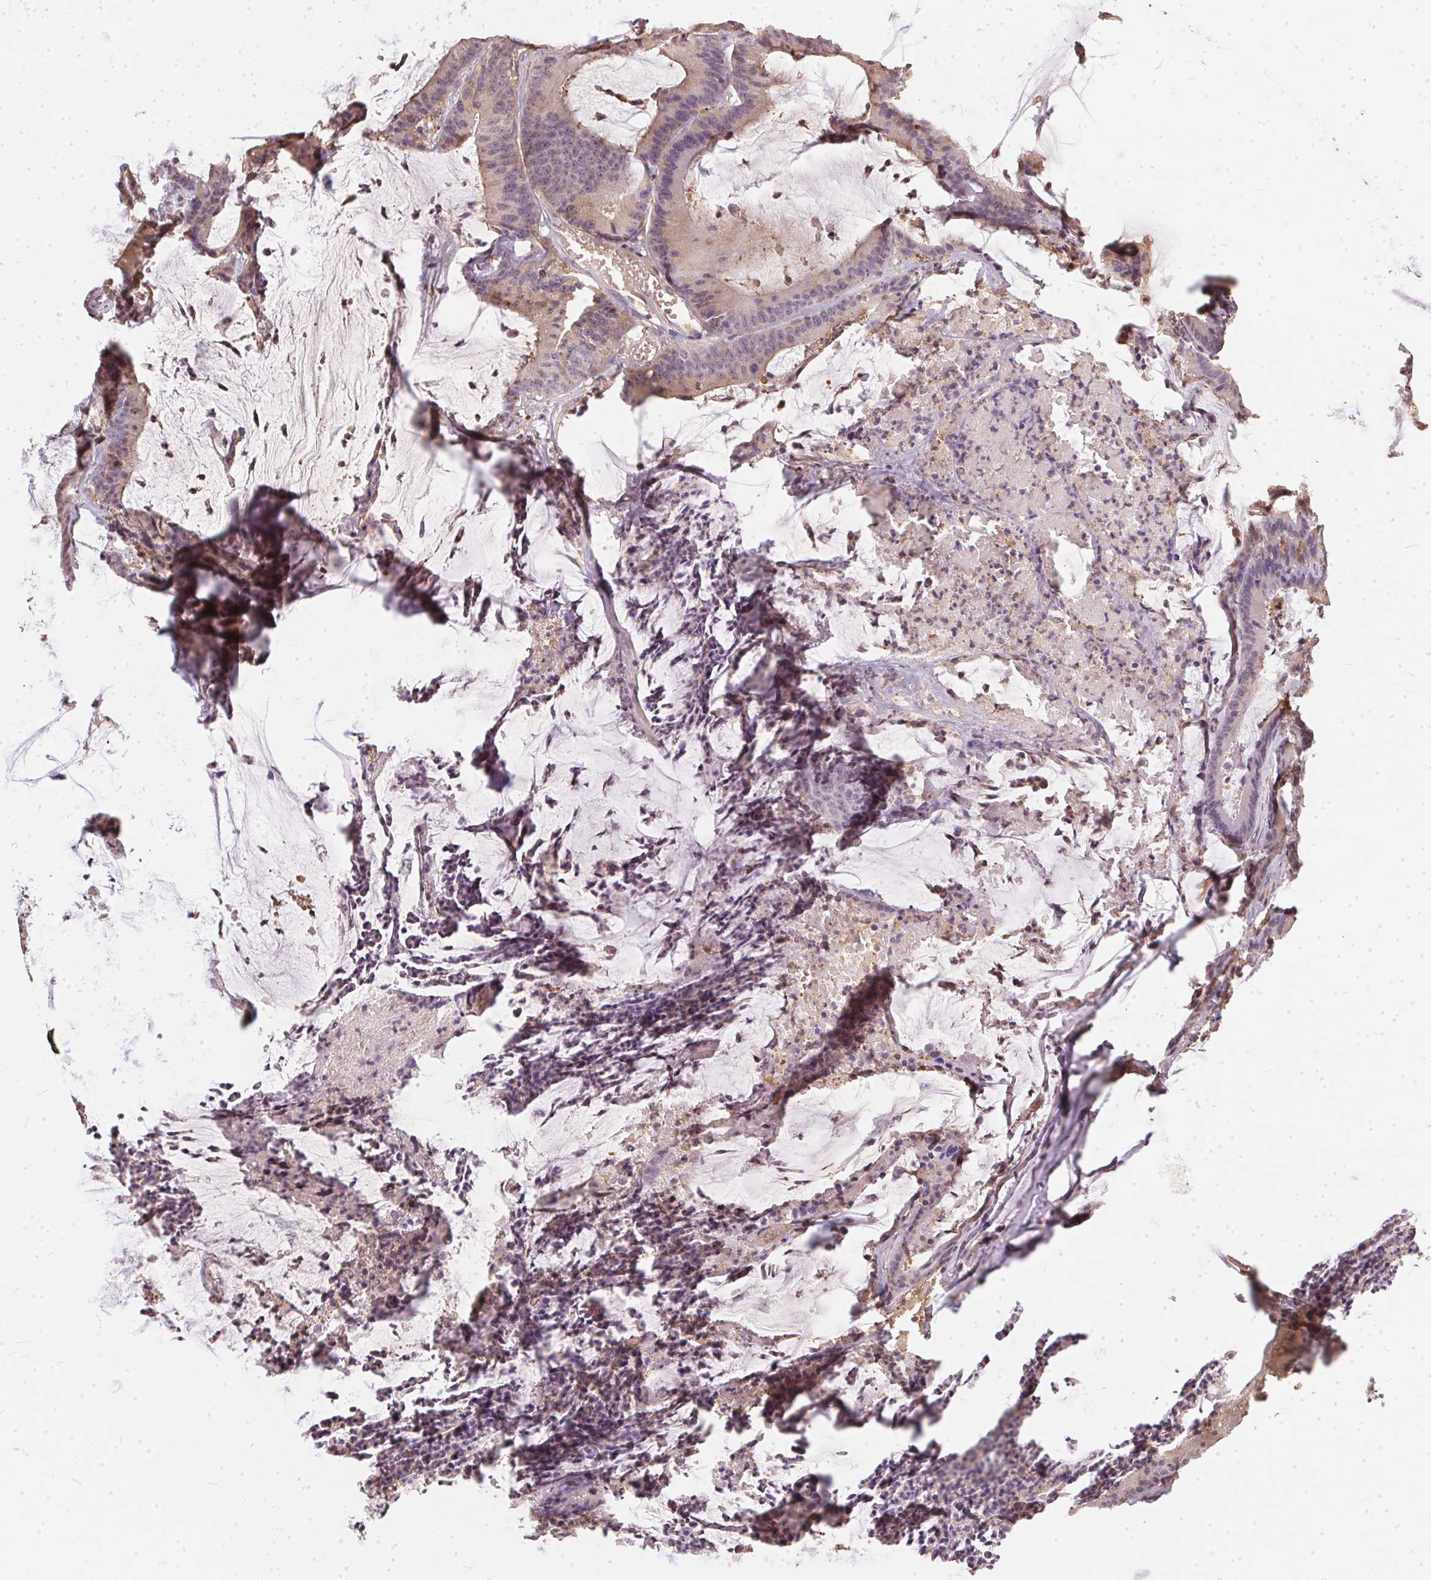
{"staining": {"intensity": "weak", "quantity": "<25%", "location": "cytoplasmic/membranous"}, "tissue": "colorectal cancer", "cell_type": "Tumor cells", "image_type": "cancer", "snomed": [{"axis": "morphology", "description": "Adenocarcinoma, NOS"}, {"axis": "topography", "description": "Colon"}], "caption": "Human colorectal cancer stained for a protein using immunohistochemistry demonstrates no expression in tumor cells.", "gene": "BLMH", "patient": {"sex": "female", "age": 78}}